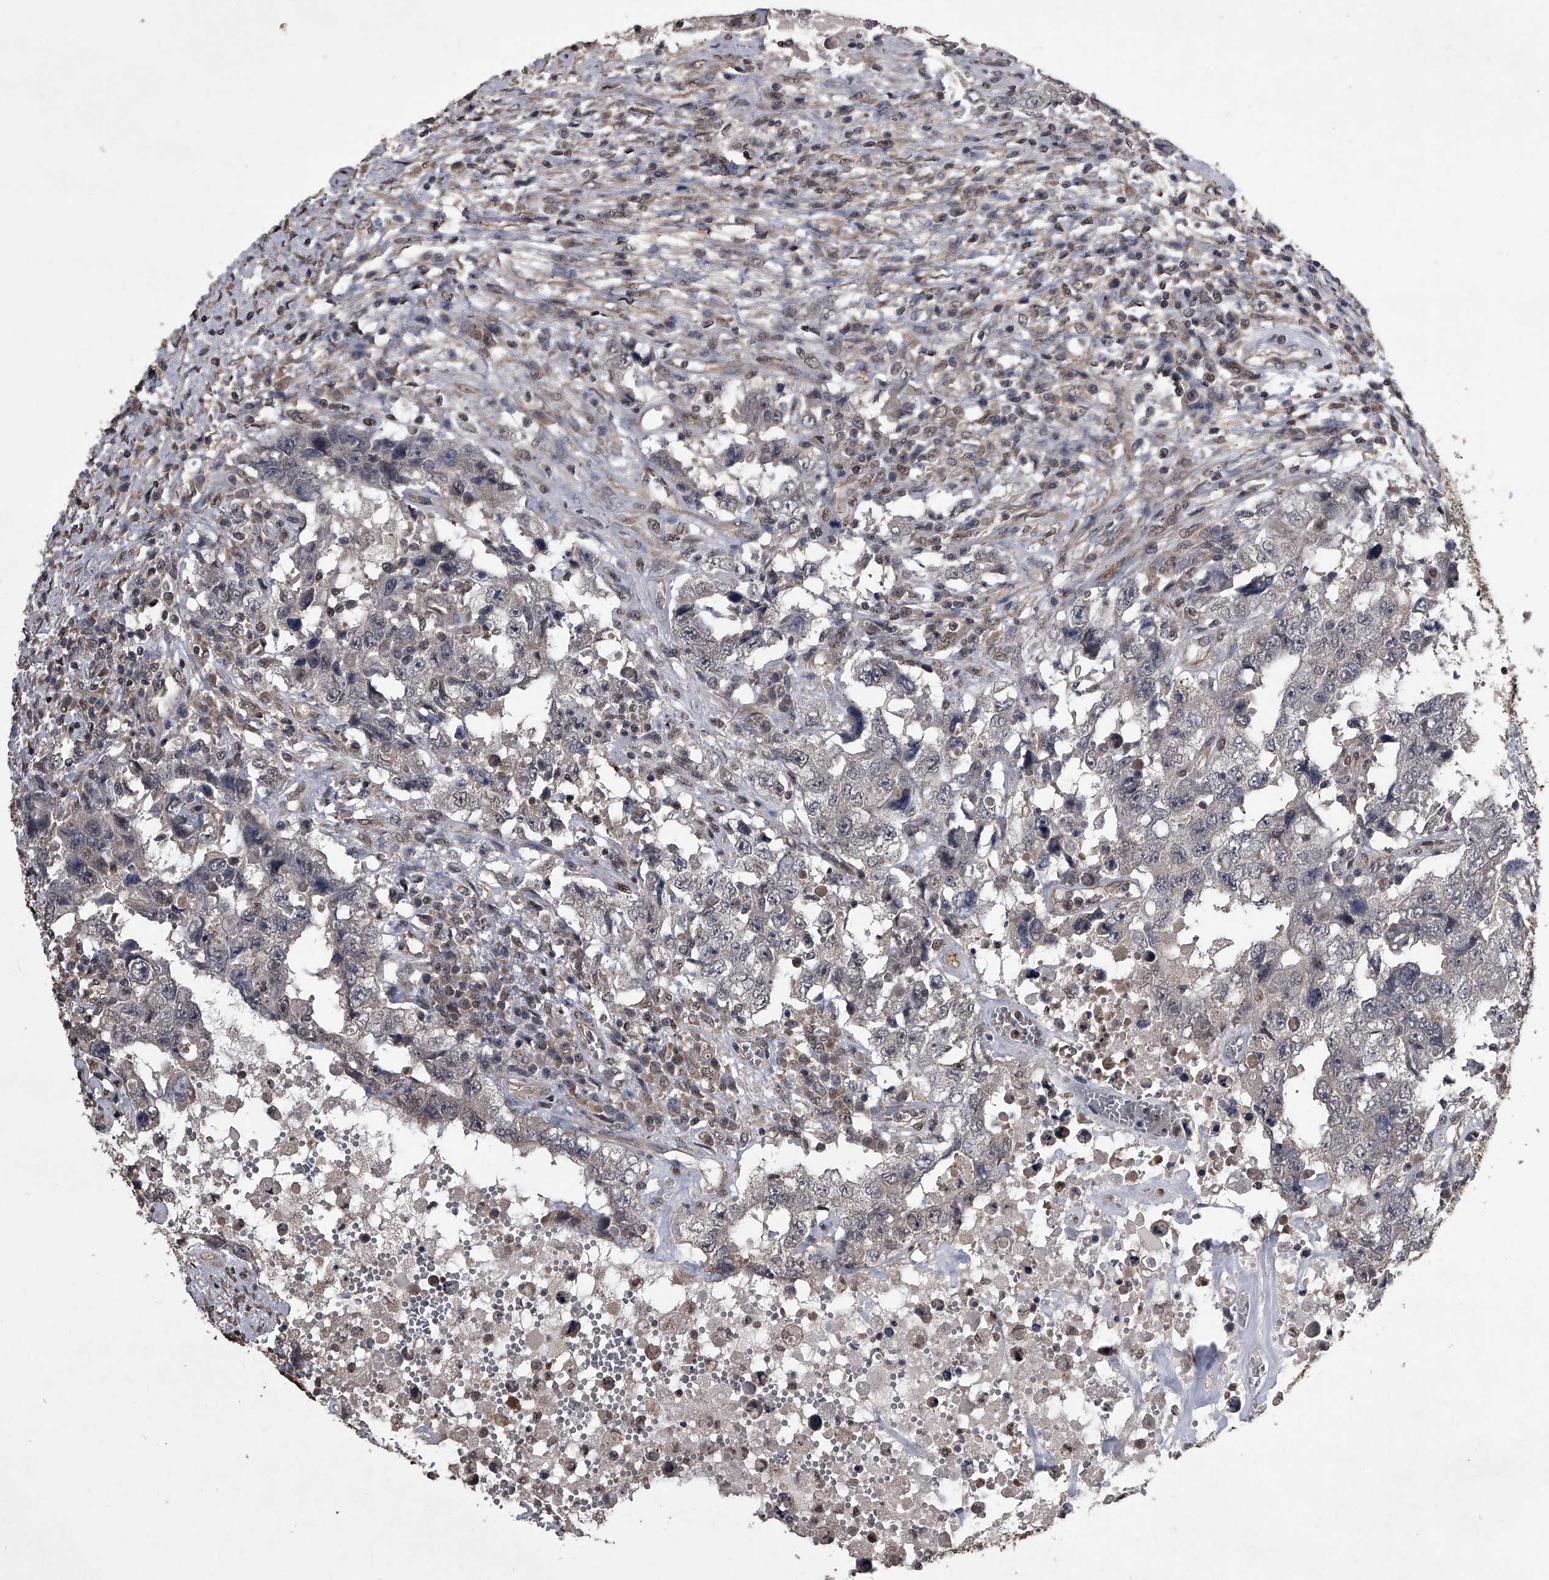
{"staining": {"intensity": "weak", "quantity": "<25%", "location": "nuclear"}, "tissue": "testis cancer", "cell_type": "Tumor cells", "image_type": "cancer", "snomed": [{"axis": "morphology", "description": "Carcinoma, Embryonal, NOS"}, {"axis": "topography", "description": "Testis"}], "caption": "Testis cancer was stained to show a protein in brown. There is no significant positivity in tumor cells.", "gene": "TSNAX", "patient": {"sex": "male", "age": 26}}